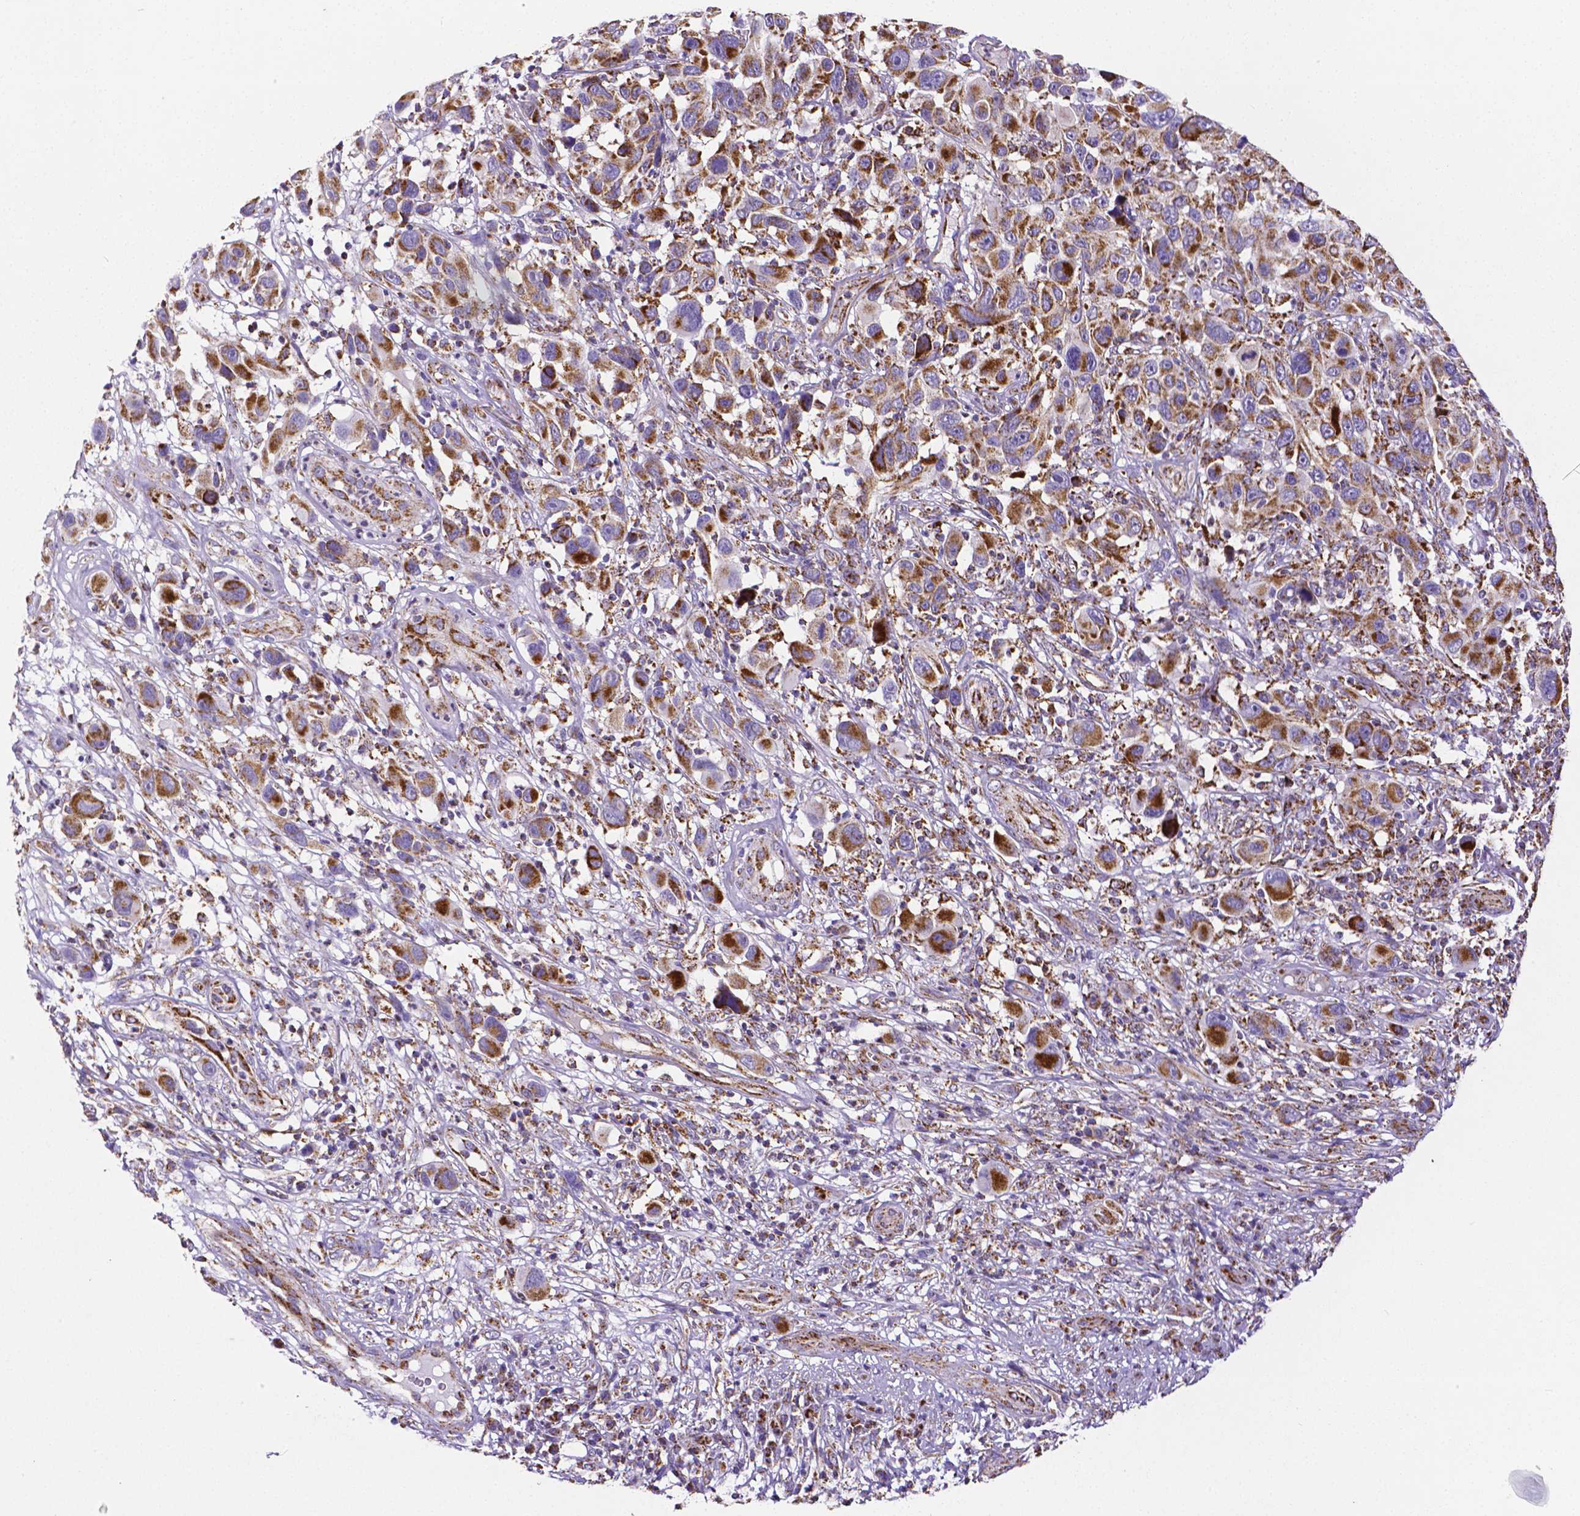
{"staining": {"intensity": "strong", "quantity": "25%-75%", "location": "cytoplasmic/membranous"}, "tissue": "melanoma", "cell_type": "Tumor cells", "image_type": "cancer", "snomed": [{"axis": "morphology", "description": "Malignant melanoma, NOS"}, {"axis": "topography", "description": "Skin"}], "caption": "DAB immunohistochemical staining of human melanoma demonstrates strong cytoplasmic/membranous protein staining in approximately 25%-75% of tumor cells.", "gene": "MACC1", "patient": {"sex": "male", "age": 53}}